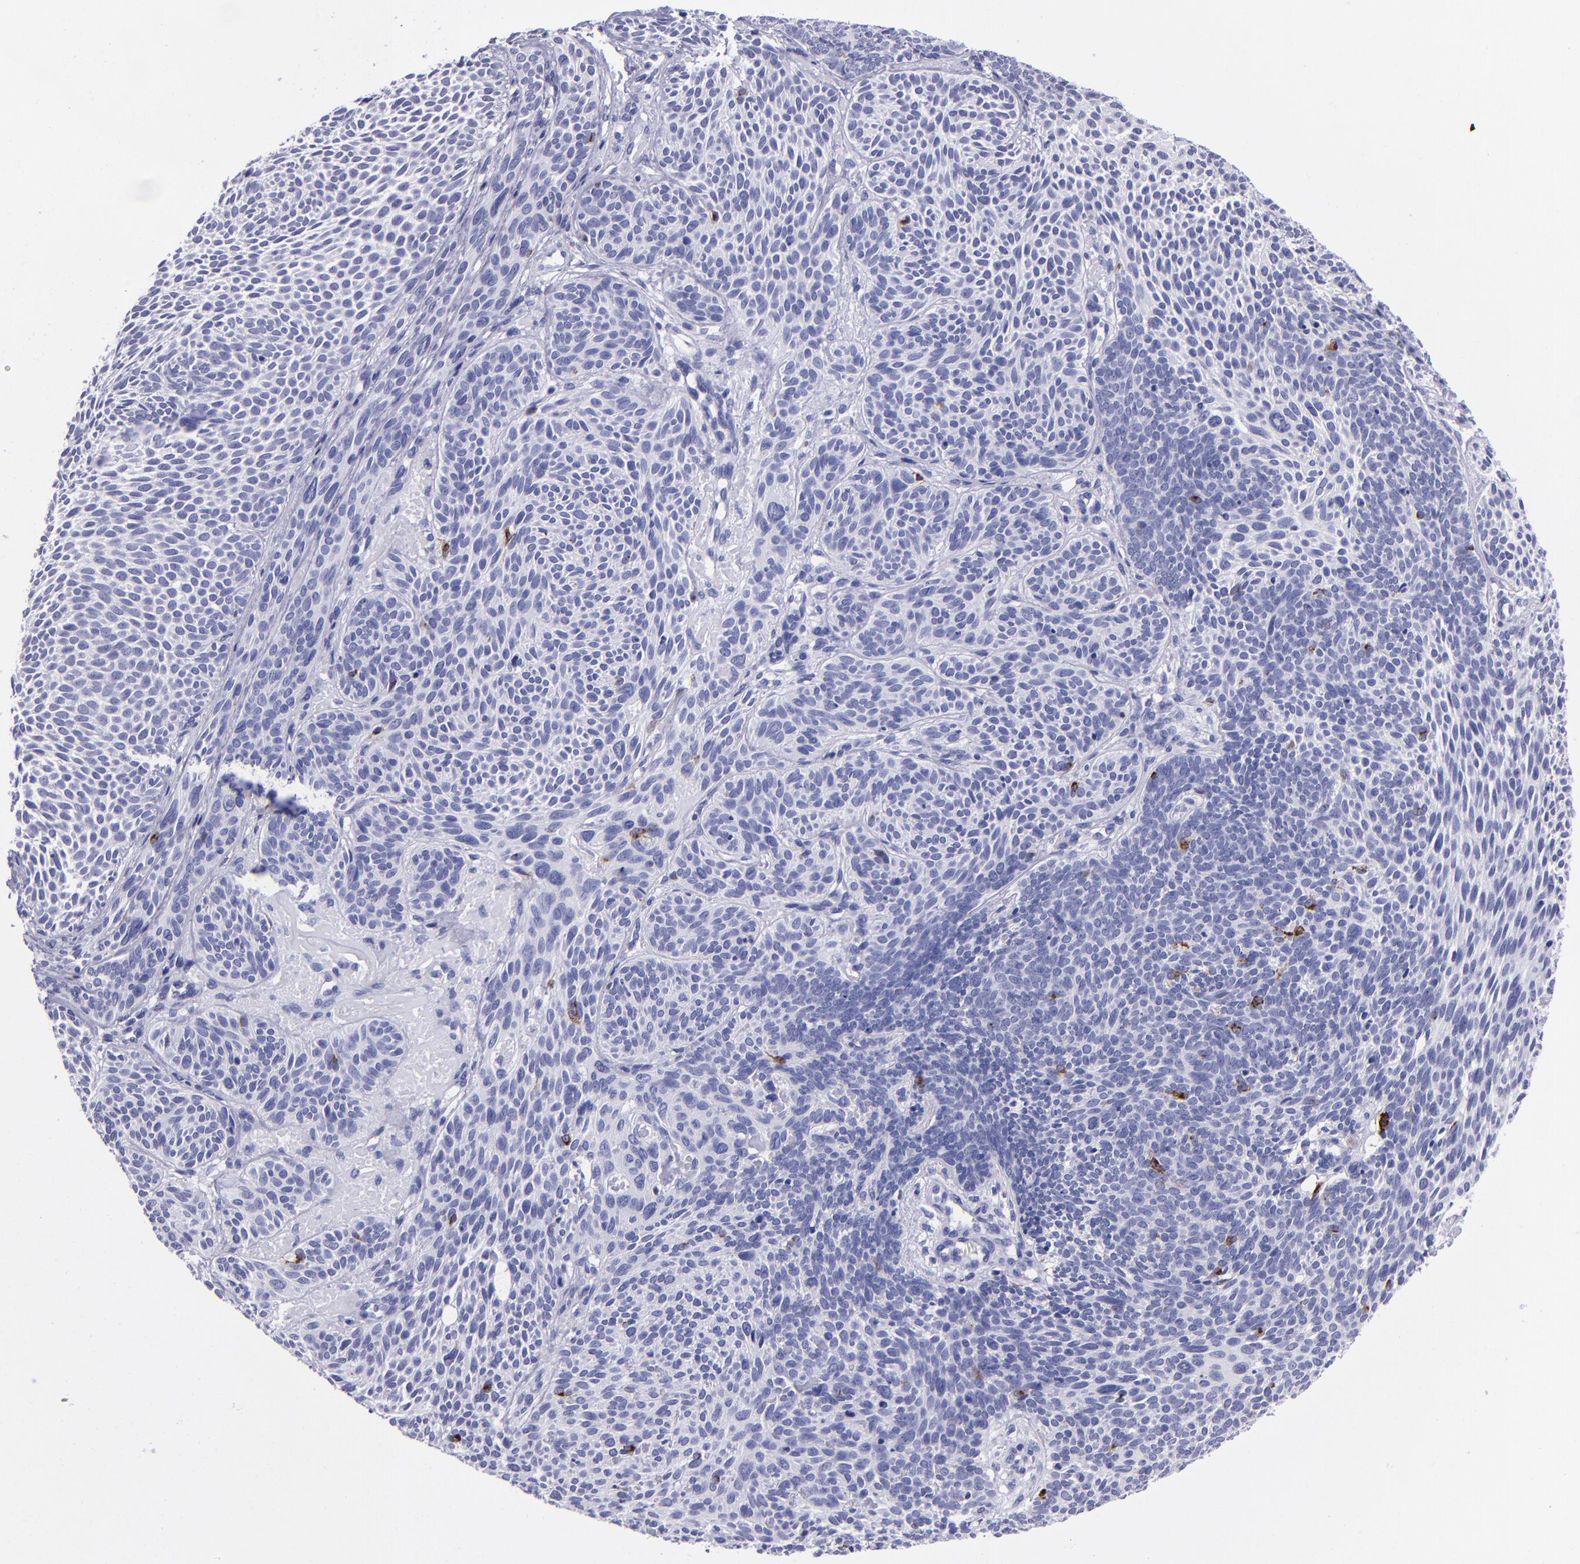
{"staining": {"intensity": "negative", "quantity": "none", "location": "none"}, "tissue": "skin cancer", "cell_type": "Tumor cells", "image_type": "cancer", "snomed": [{"axis": "morphology", "description": "Basal cell carcinoma"}, {"axis": "topography", "description": "Skin"}], "caption": "The image reveals no significant staining in tumor cells of skin basal cell carcinoma.", "gene": "TYRP1", "patient": {"sex": "male", "age": 84}}